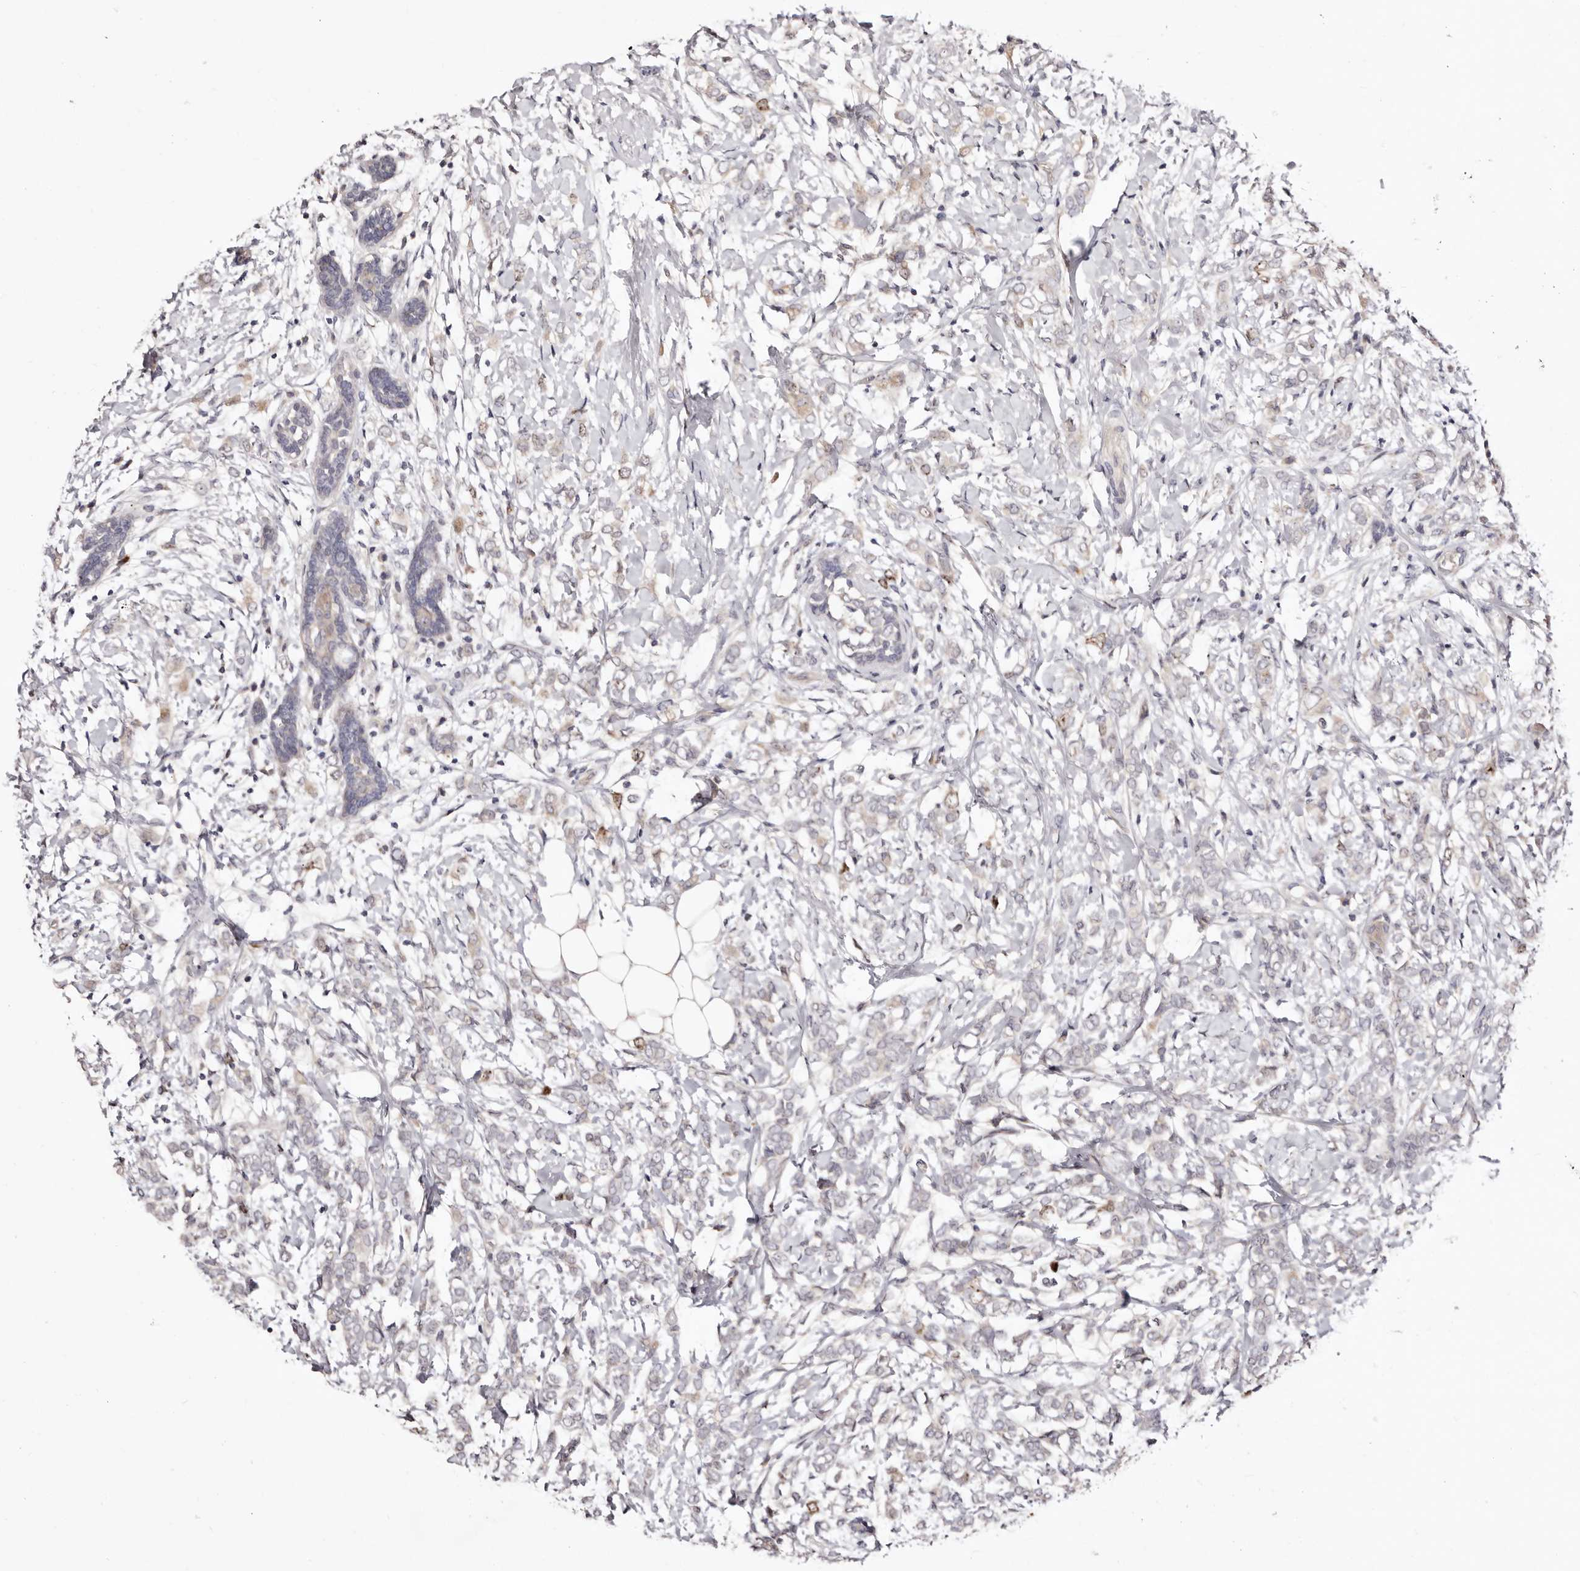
{"staining": {"intensity": "weak", "quantity": "<25%", "location": "cytoplasmic/membranous,nuclear"}, "tissue": "breast cancer", "cell_type": "Tumor cells", "image_type": "cancer", "snomed": [{"axis": "morphology", "description": "Normal tissue, NOS"}, {"axis": "morphology", "description": "Lobular carcinoma"}, {"axis": "topography", "description": "Breast"}], "caption": "DAB (3,3'-diaminobenzidine) immunohistochemical staining of breast cancer demonstrates no significant positivity in tumor cells. (Immunohistochemistry, brightfield microscopy, high magnification).", "gene": "CDCA8", "patient": {"sex": "female", "age": 47}}